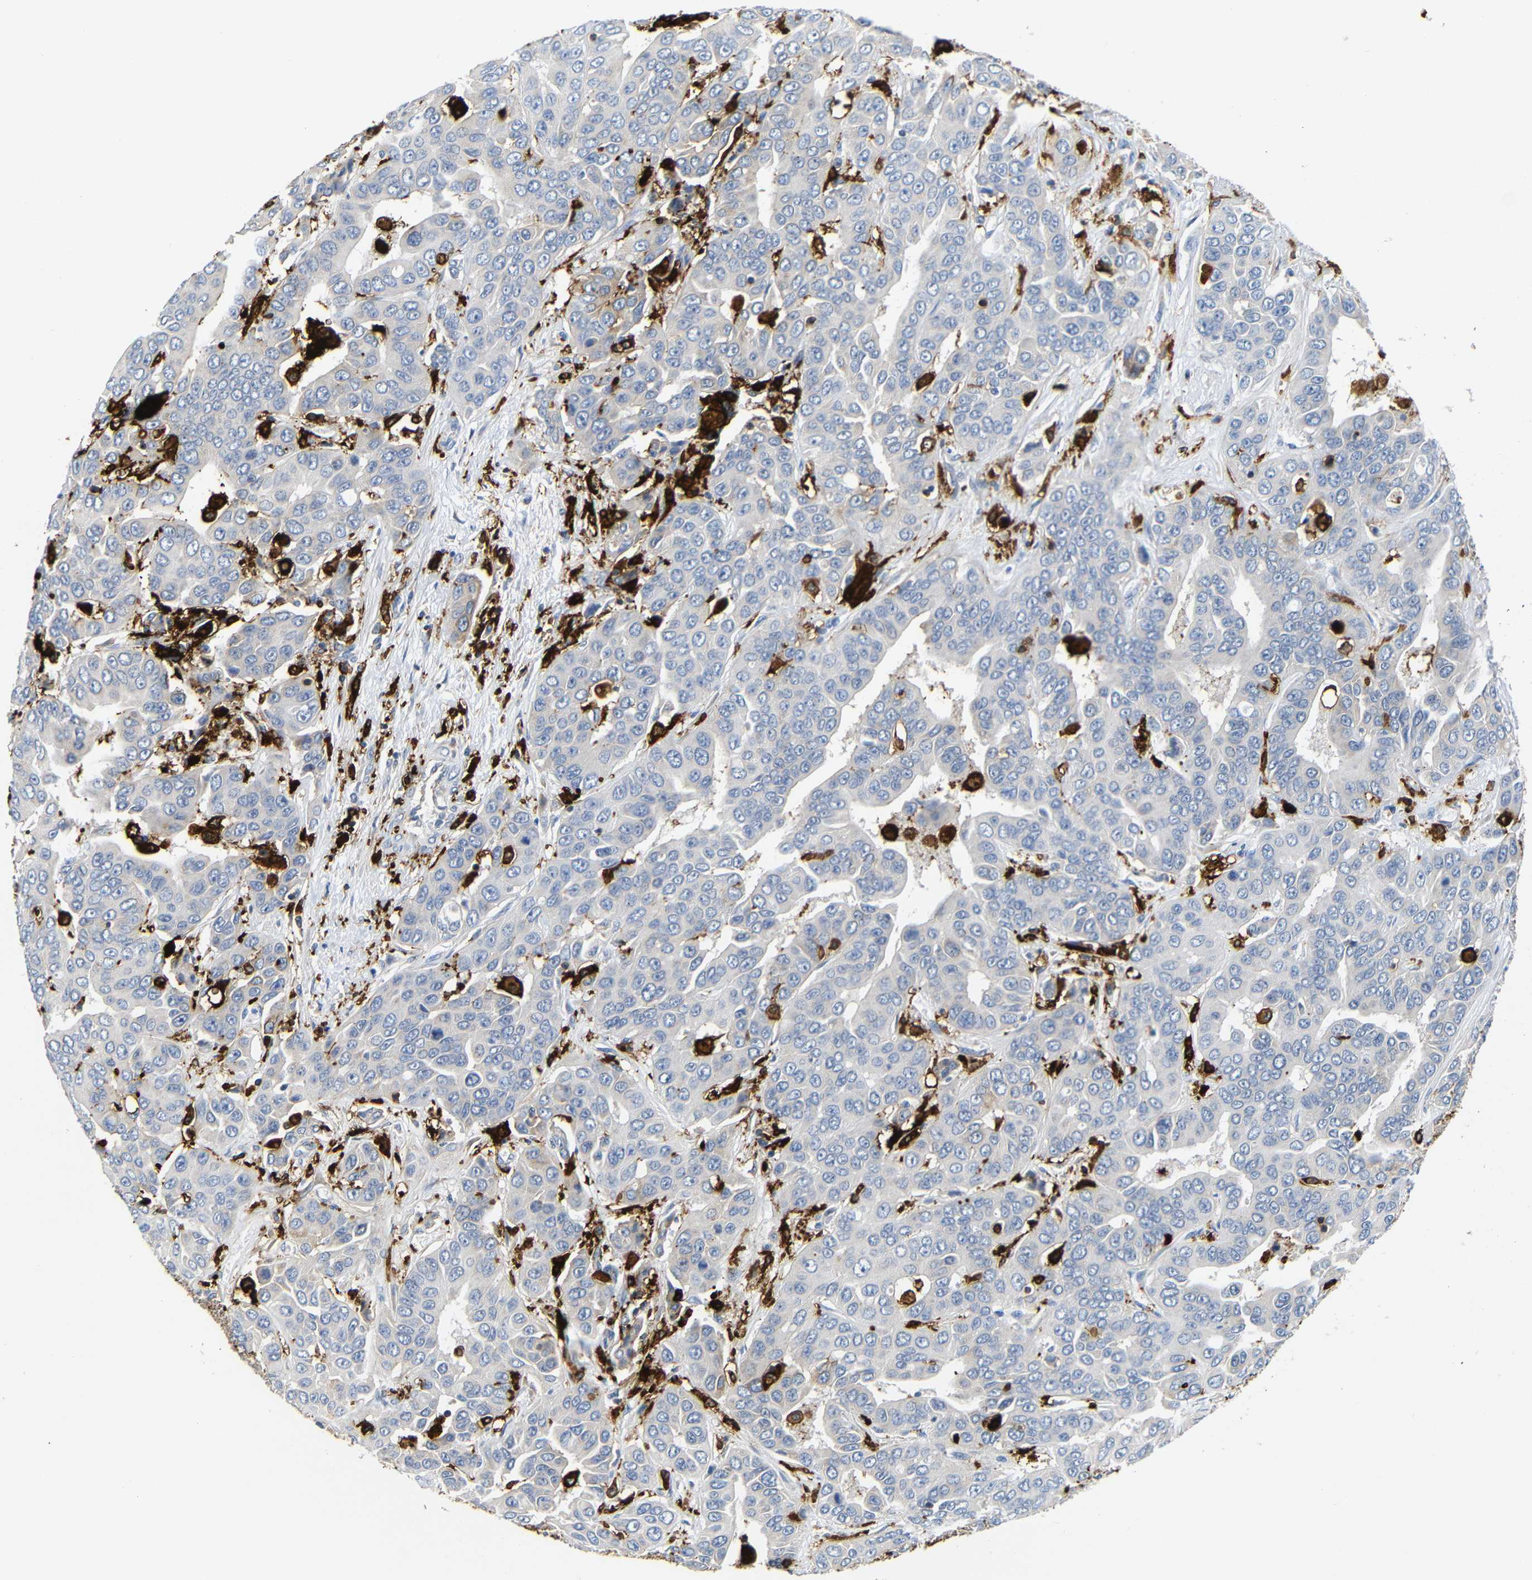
{"staining": {"intensity": "negative", "quantity": "none", "location": "none"}, "tissue": "liver cancer", "cell_type": "Tumor cells", "image_type": "cancer", "snomed": [{"axis": "morphology", "description": "Cholangiocarcinoma"}, {"axis": "topography", "description": "Liver"}], "caption": "This is an immunohistochemistry histopathology image of human liver cholangiocarcinoma. There is no expression in tumor cells.", "gene": "HLA-DQB1", "patient": {"sex": "female", "age": 52}}